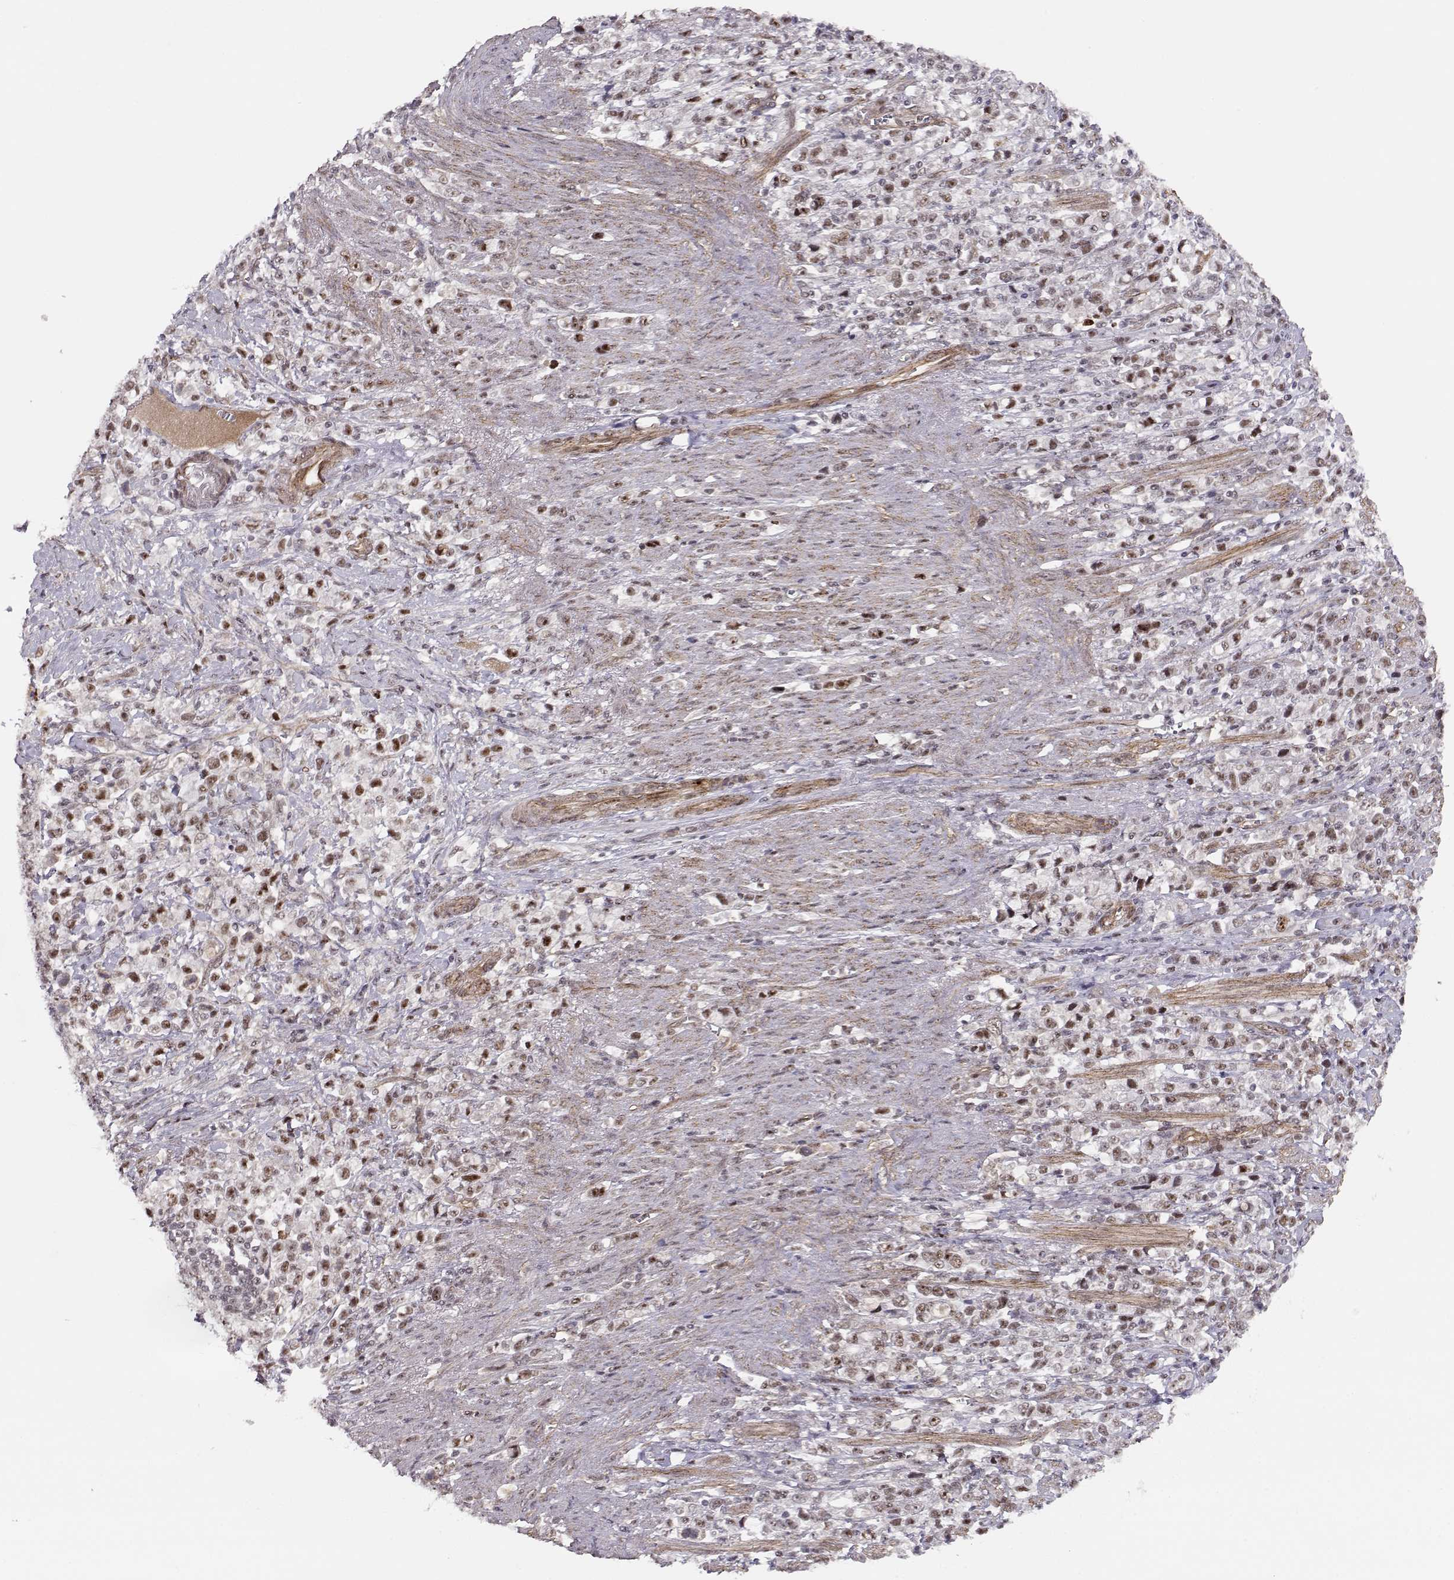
{"staining": {"intensity": "moderate", "quantity": "25%-75%", "location": "nuclear"}, "tissue": "stomach cancer", "cell_type": "Tumor cells", "image_type": "cancer", "snomed": [{"axis": "morphology", "description": "Adenocarcinoma, NOS"}, {"axis": "topography", "description": "Stomach"}], "caption": "Tumor cells reveal medium levels of moderate nuclear positivity in approximately 25%-75% of cells in human adenocarcinoma (stomach).", "gene": "CIR1", "patient": {"sex": "male", "age": 63}}